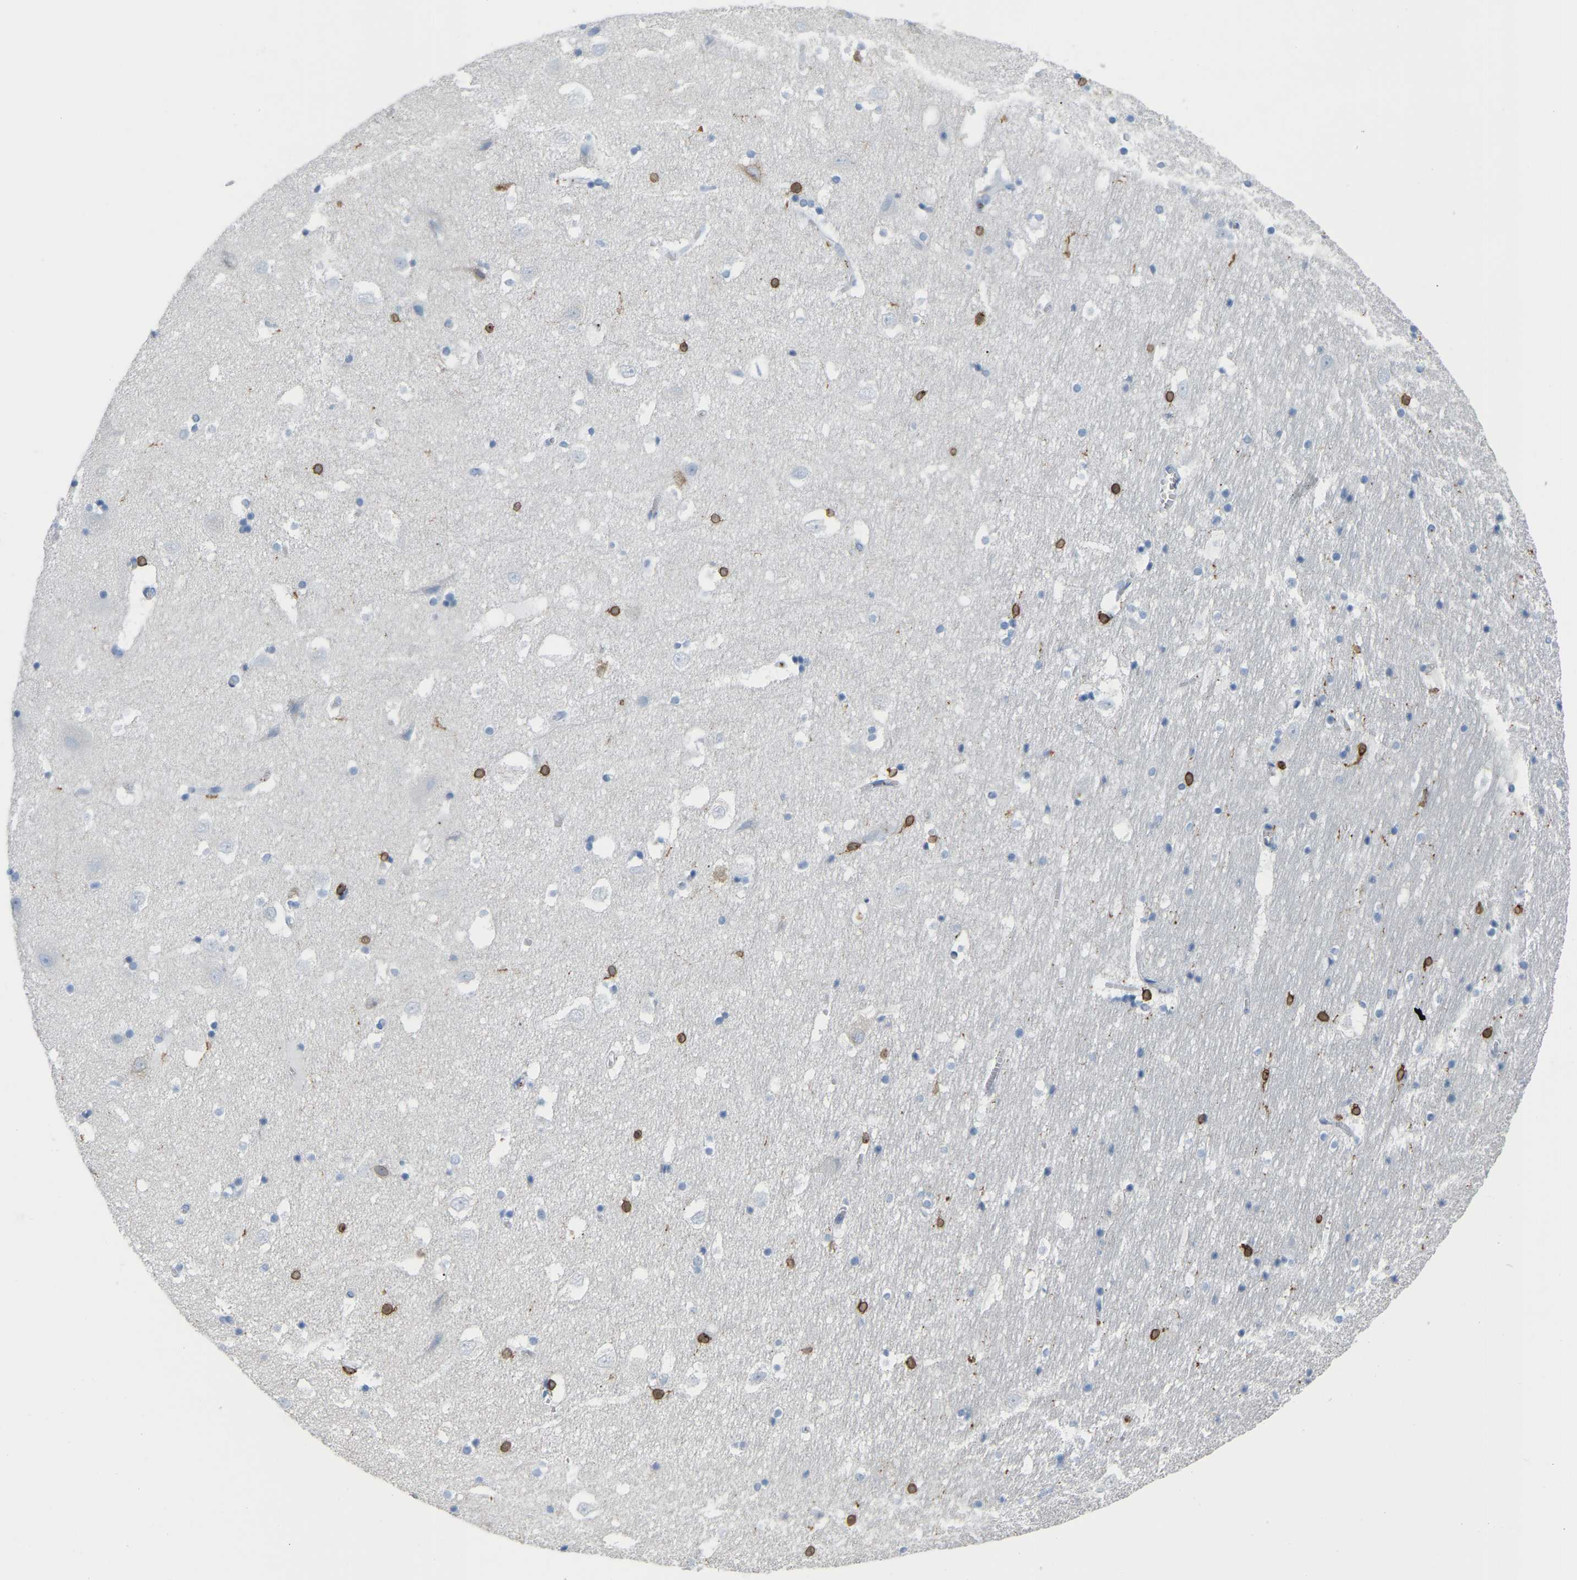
{"staining": {"intensity": "moderate", "quantity": "25%-75%", "location": "cytoplasmic/membranous"}, "tissue": "hippocampus", "cell_type": "Glial cells", "image_type": "normal", "snomed": [{"axis": "morphology", "description": "Normal tissue, NOS"}, {"axis": "topography", "description": "Hippocampus"}], "caption": "Immunohistochemical staining of benign human hippocampus displays 25%-75% levels of moderate cytoplasmic/membranous protein positivity in about 25%-75% of glial cells. (Stains: DAB in brown, nuclei in blue, Microscopy: brightfield microscopy at high magnification).", "gene": "PTGS1", "patient": {"sex": "male", "age": 45}}